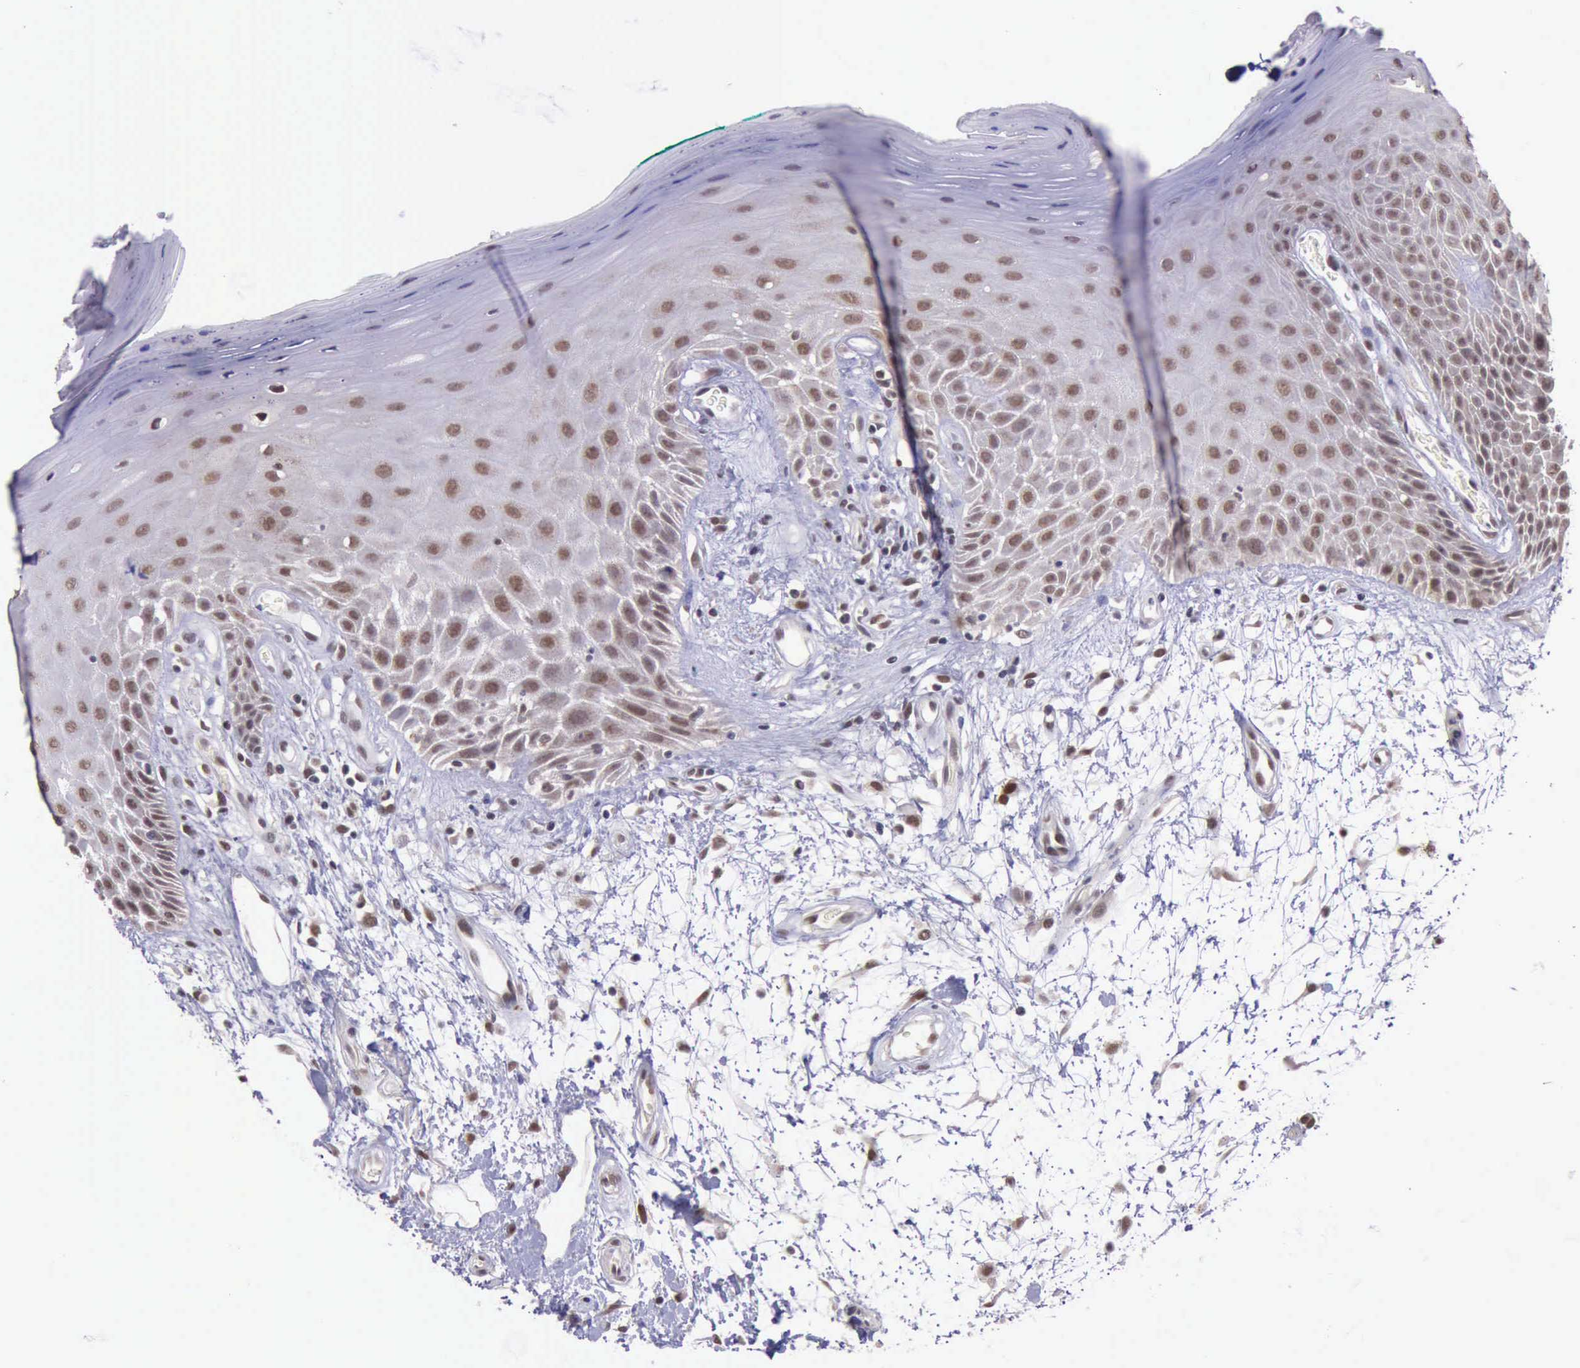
{"staining": {"intensity": "moderate", "quantity": "25%-75%", "location": "nuclear"}, "tissue": "oral mucosa", "cell_type": "Squamous epithelial cells", "image_type": "normal", "snomed": [{"axis": "morphology", "description": "Normal tissue, NOS"}, {"axis": "morphology", "description": "Squamous cell carcinoma, NOS"}, {"axis": "topography", "description": "Skeletal muscle"}, {"axis": "topography", "description": "Oral tissue"}, {"axis": "topography", "description": "Head-Neck"}], "caption": "Squamous epithelial cells display medium levels of moderate nuclear positivity in approximately 25%-75% of cells in normal oral mucosa.", "gene": "PRPF39", "patient": {"sex": "female", "age": 84}}